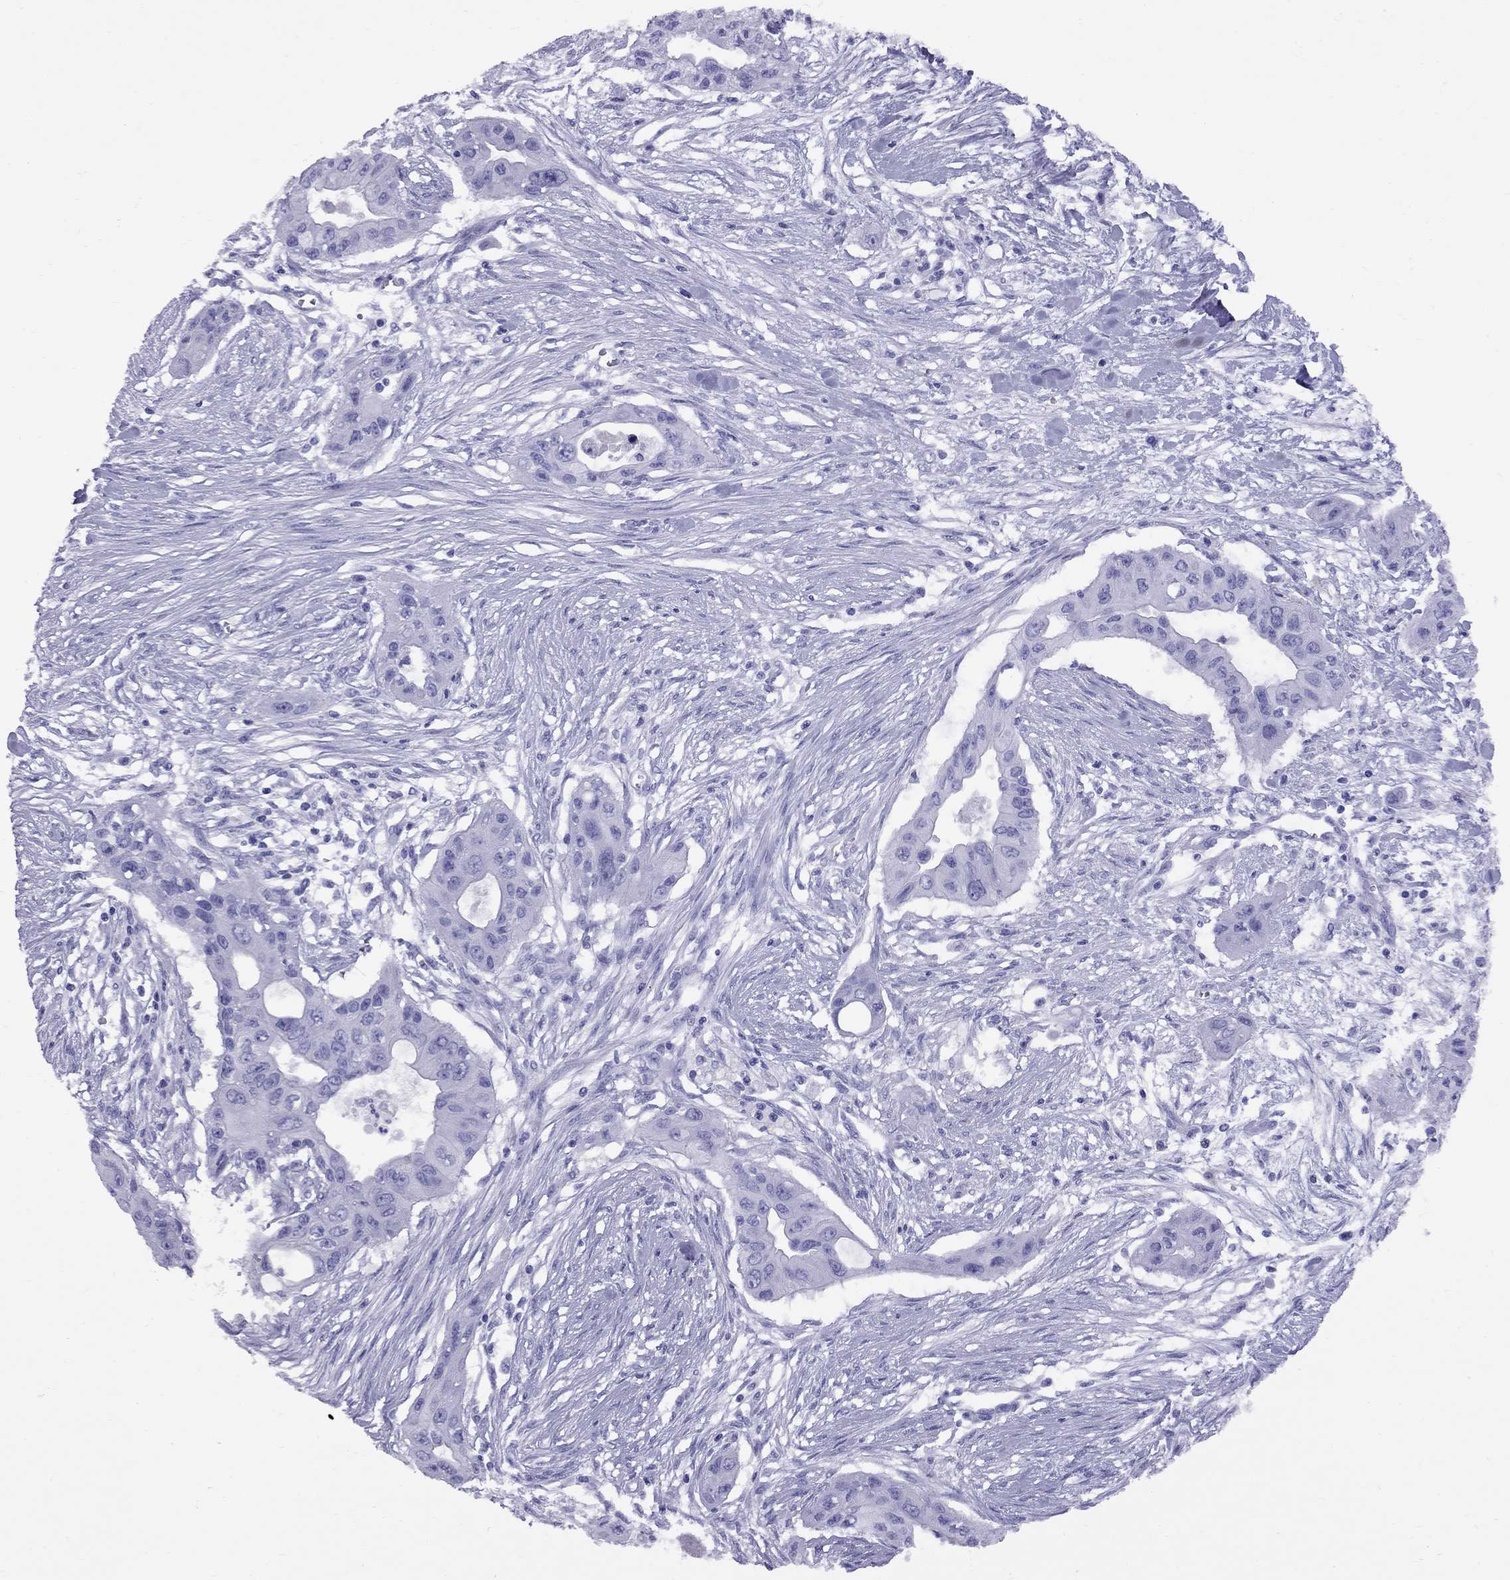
{"staining": {"intensity": "negative", "quantity": "none", "location": "none"}, "tissue": "pancreatic cancer", "cell_type": "Tumor cells", "image_type": "cancer", "snomed": [{"axis": "morphology", "description": "Adenocarcinoma, NOS"}, {"axis": "topography", "description": "Pancreas"}], "caption": "Protein analysis of pancreatic cancer demonstrates no significant positivity in tumor cells. (Immunohistochemistry, brightfield microscopy, high magnification).", "gene": "AVPR1B", "patient": {"sex": "male", "age": 60}}